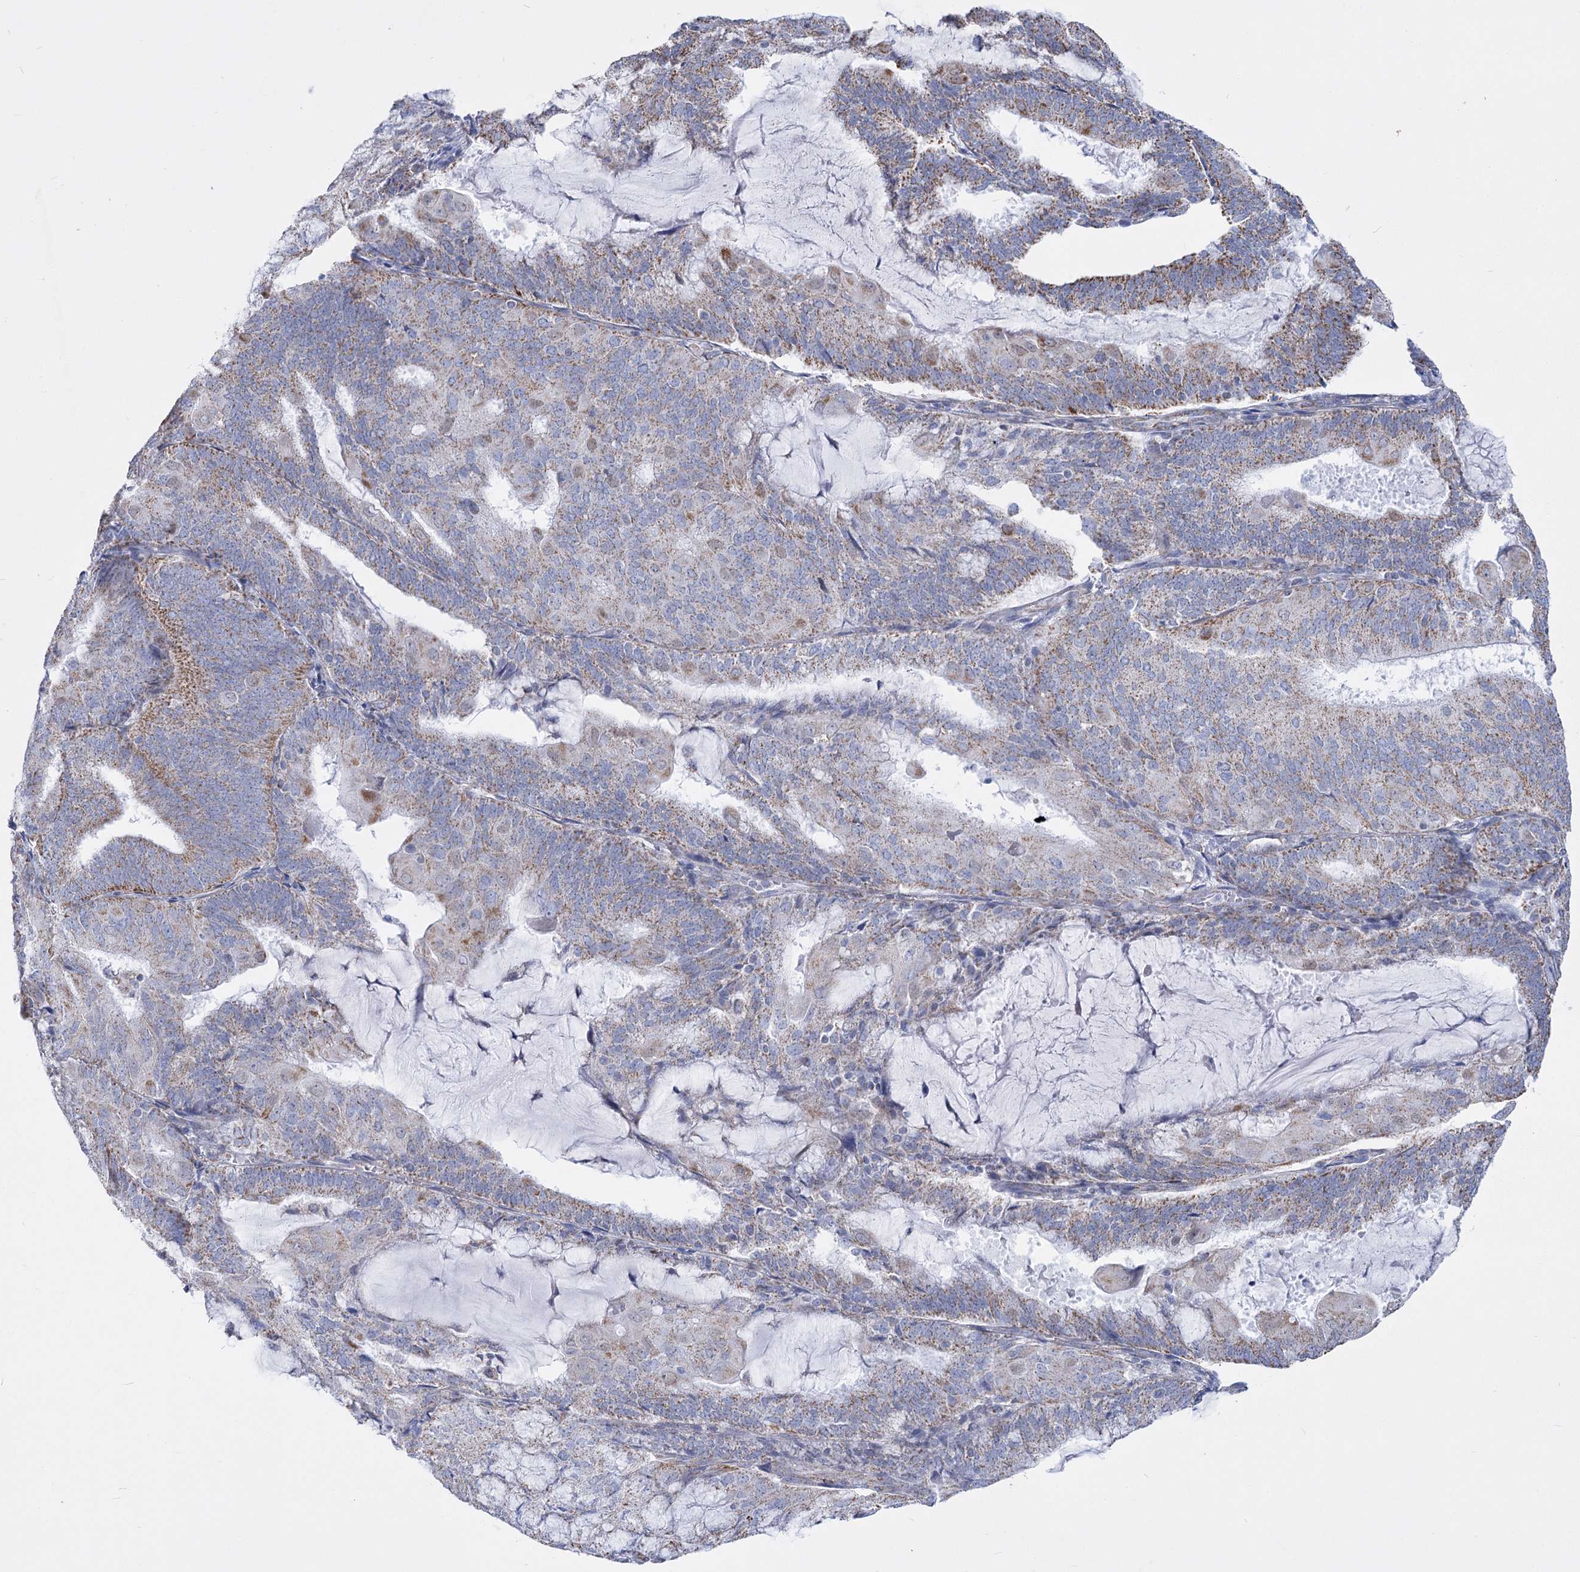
{"staining": {"intensity": "moderate", "quantity": "25%-75%", "location": "cytoplasmic/membranous"}, "tissue": "endometrial cancer", "cell_type": "Tumor cells", "image_type": "cancer", "snomed": [{"axis": "morphology", "description": "Adenocarcinoma, NOS"}, {"axis": "topography", "description": "Endometrium"}], "caption": "DAB immunohistochemical staining of endometrial cancer demonstrates moderate cytoplasmic/membranous protein staining in approximately 25%-75% of tumor cells.", "gene": "PDHB", "patient": {"sex": "female", "age": 81}}